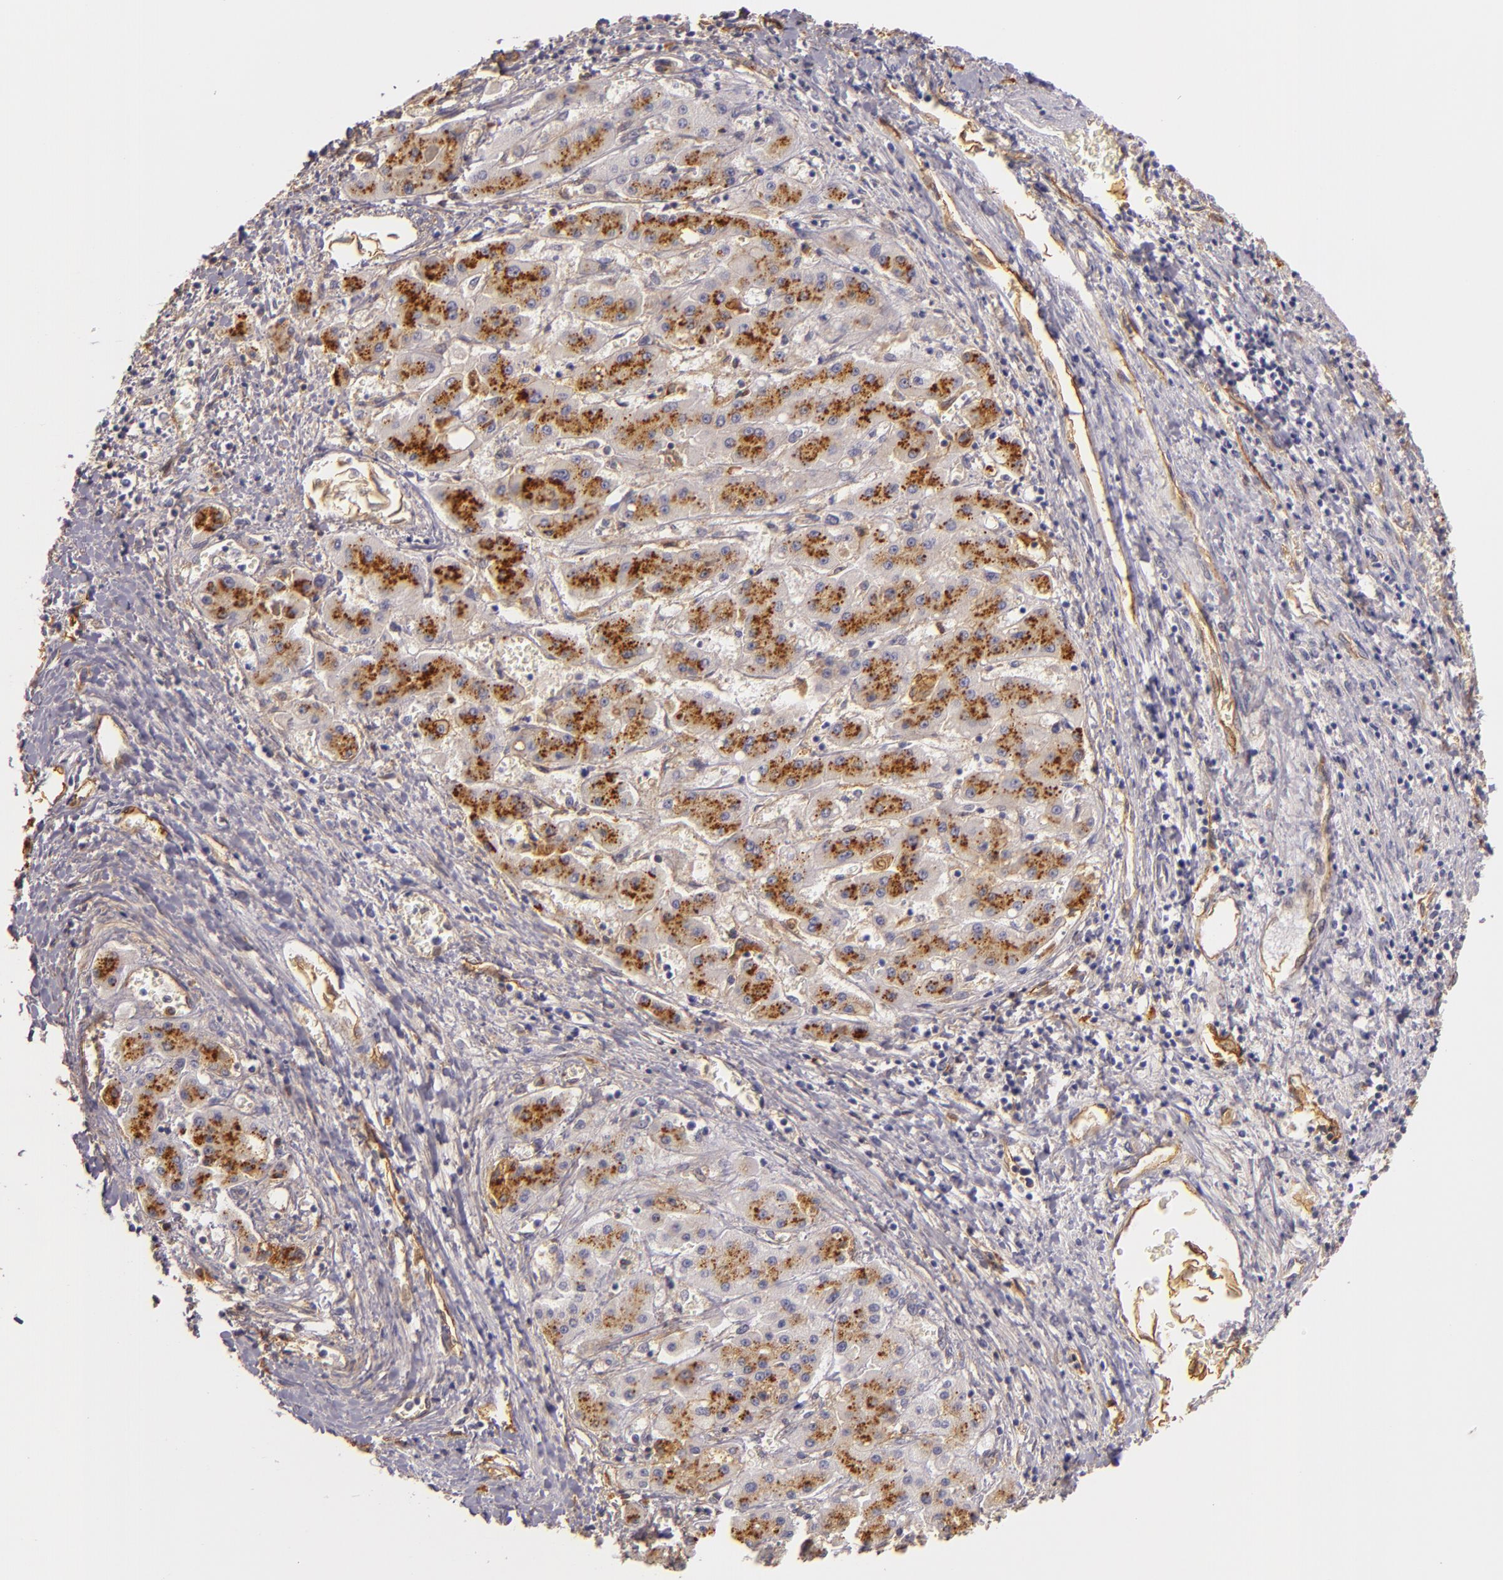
{"staining": {"intensity": "moderate", "quantity": ">75%", "location": "cytoplasmic/membranous"}, "tissue": "liver cancer", "cell_type": "Tumor cells", "image_type": "cancer", "snomed": [{"axis": "morphology", "description": "Carcinoma, Hepatocellular, NOS"}, {"axis": "topography", "description": "Liver"}], "caption": "Immunohistochemical staining of liver cancer shows moderate cytoplasmic/membranous protein staining in about >75% of tumor cells. The protein is stained brown, and the nuclei are stained in blue (DAB IHC with brightfield microscopy, high magnification).", "gene": "CTSF", "patient": {"sex": "male", "age": 24}}